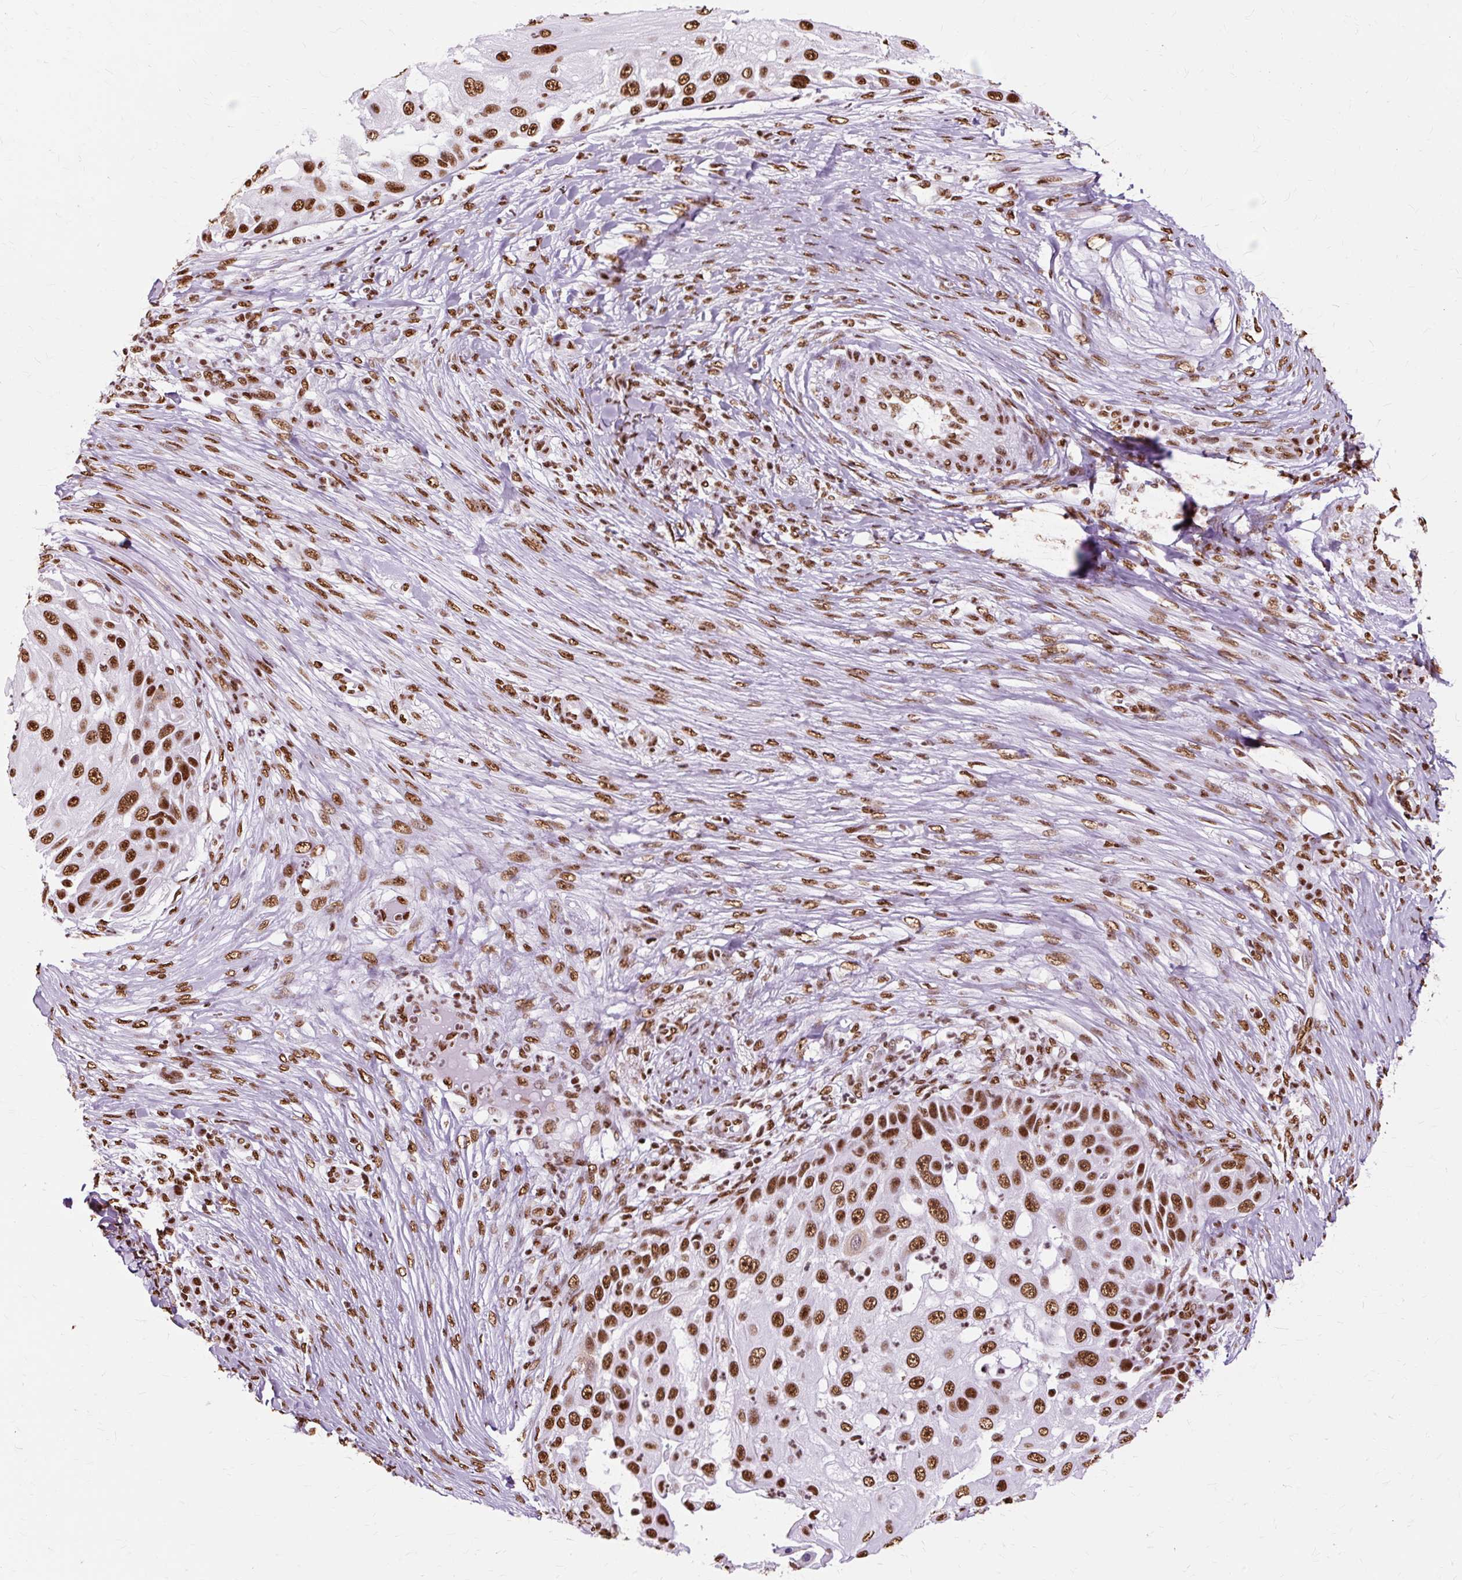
{"staining": {"intensity": "strong", "quantity": ">75%", "location": "nuclear"}, "tissue": "skin cancer", "cell_type": "Tumor cells", "image_type": "cancer", "snomed": [{"axis": "morphology", "description": "Squamous cell carcinoma, NOS"}, {"axis": "topography", "description": "Skin"}], "caption": "Squamous cell carcinoma (skin) stained with immunohistochemistry (IHC) shows strong nuclear staining in about >75% of tumor cells.", "gene": "XRCC6", "patient": {"sex": "female", "age": 44}}